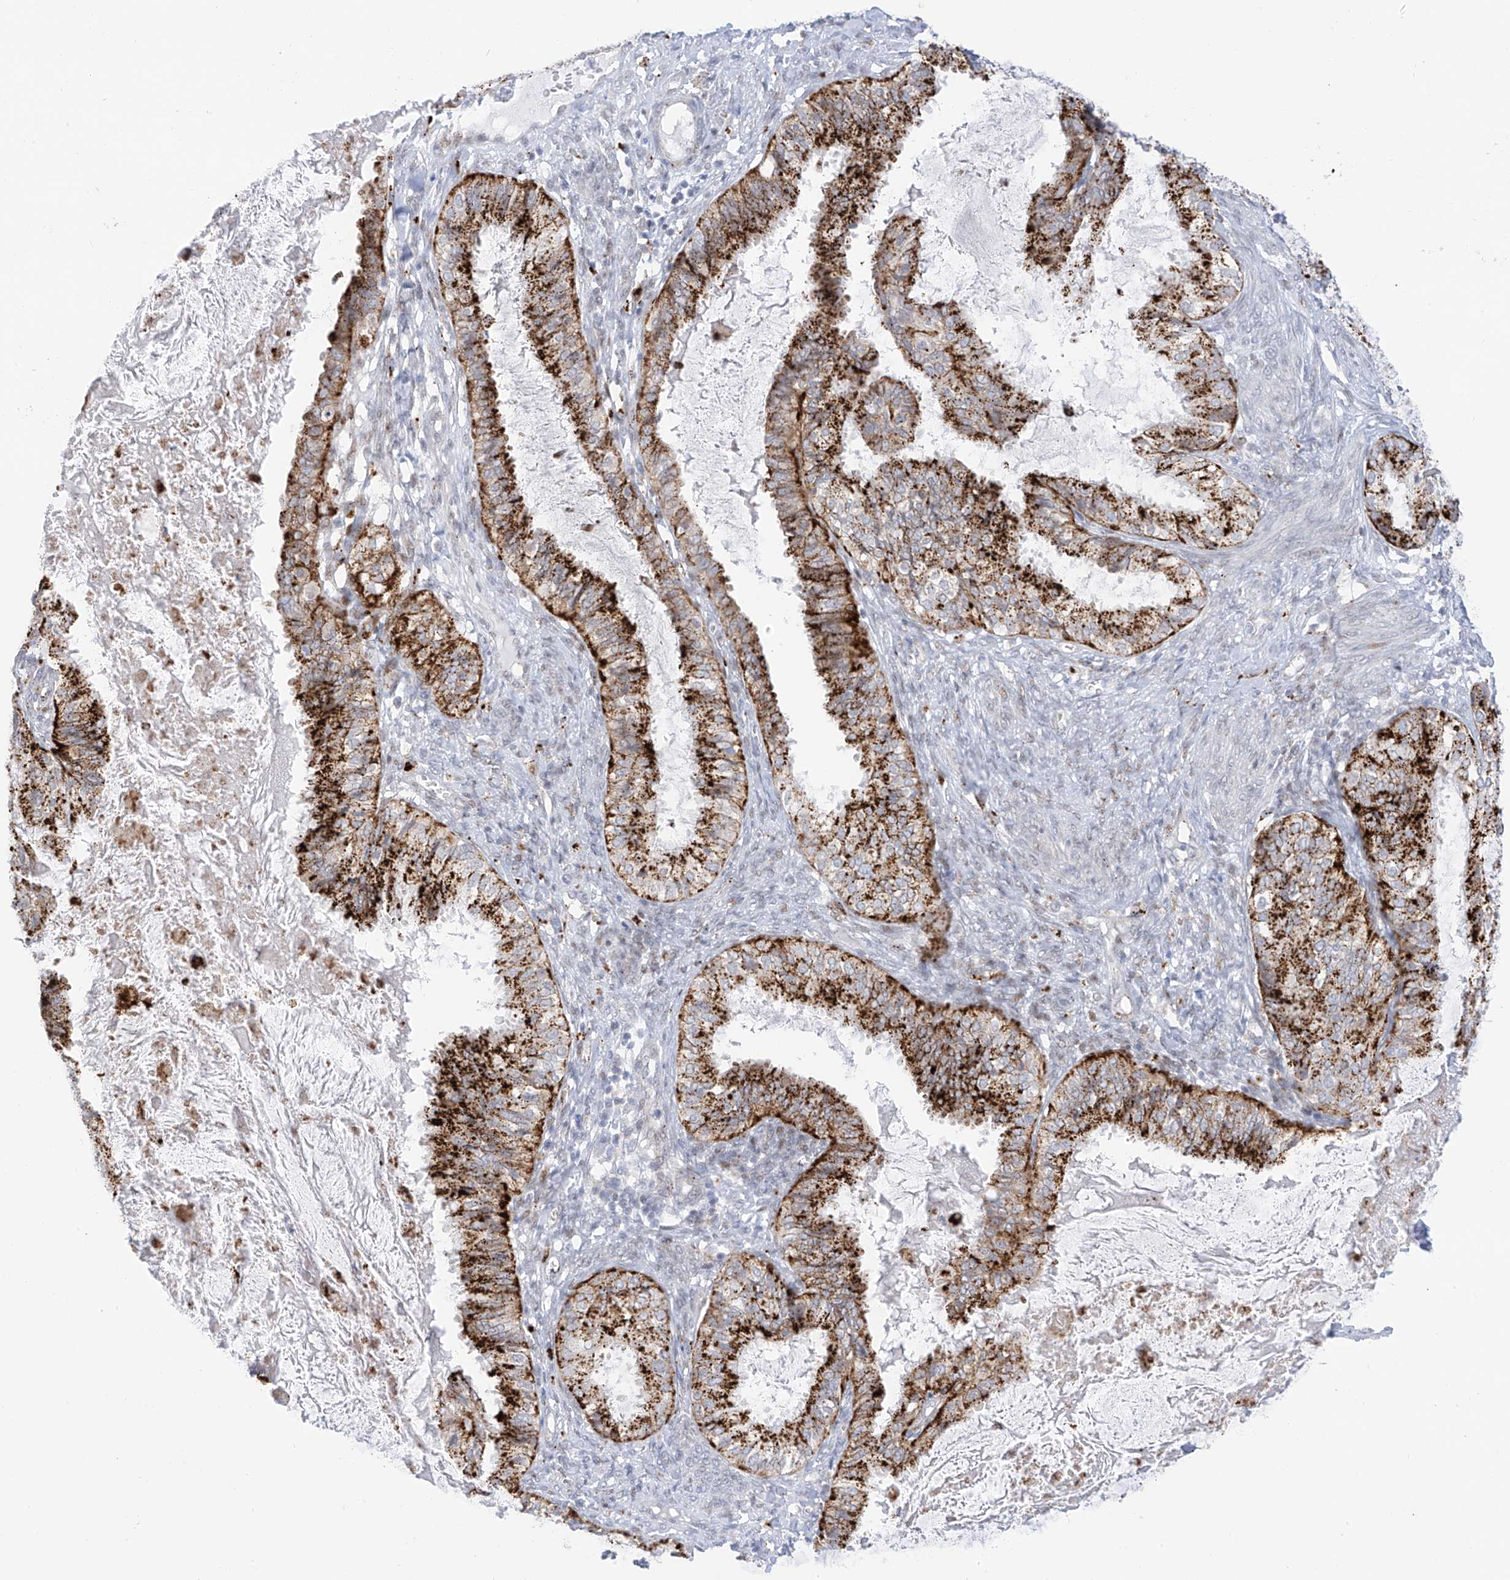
{"staining": {"intensity": "strong", "quantity": ">75%", "location": "cytoplasmic/membranous"}, "tissue": "cervical cancer", "cell_type": "Tumor cells", "image_type": "cancer", "snomed": [{"axis": "morphology", "description": "Normal tissue, NOS"}, {"axis": "morphology", "description": "Adenocarcinoma, NOS"}, {"axis": "topography", "description": "Cervix"}, {"axis": "topography", "description": "Endometrium"}], "caption": "Immunohistochemical staining of cervical adenocarcinoma displays strong cytoplasmic/membranous protein positivity in about >75% of tumor cells. The staining was performed using DAB, with brown indicating positive protein expression. Nuclei are stained blue with hematoxylin.", "gene": "PSPH", "patient": {"sex": "female", "age": 86}}